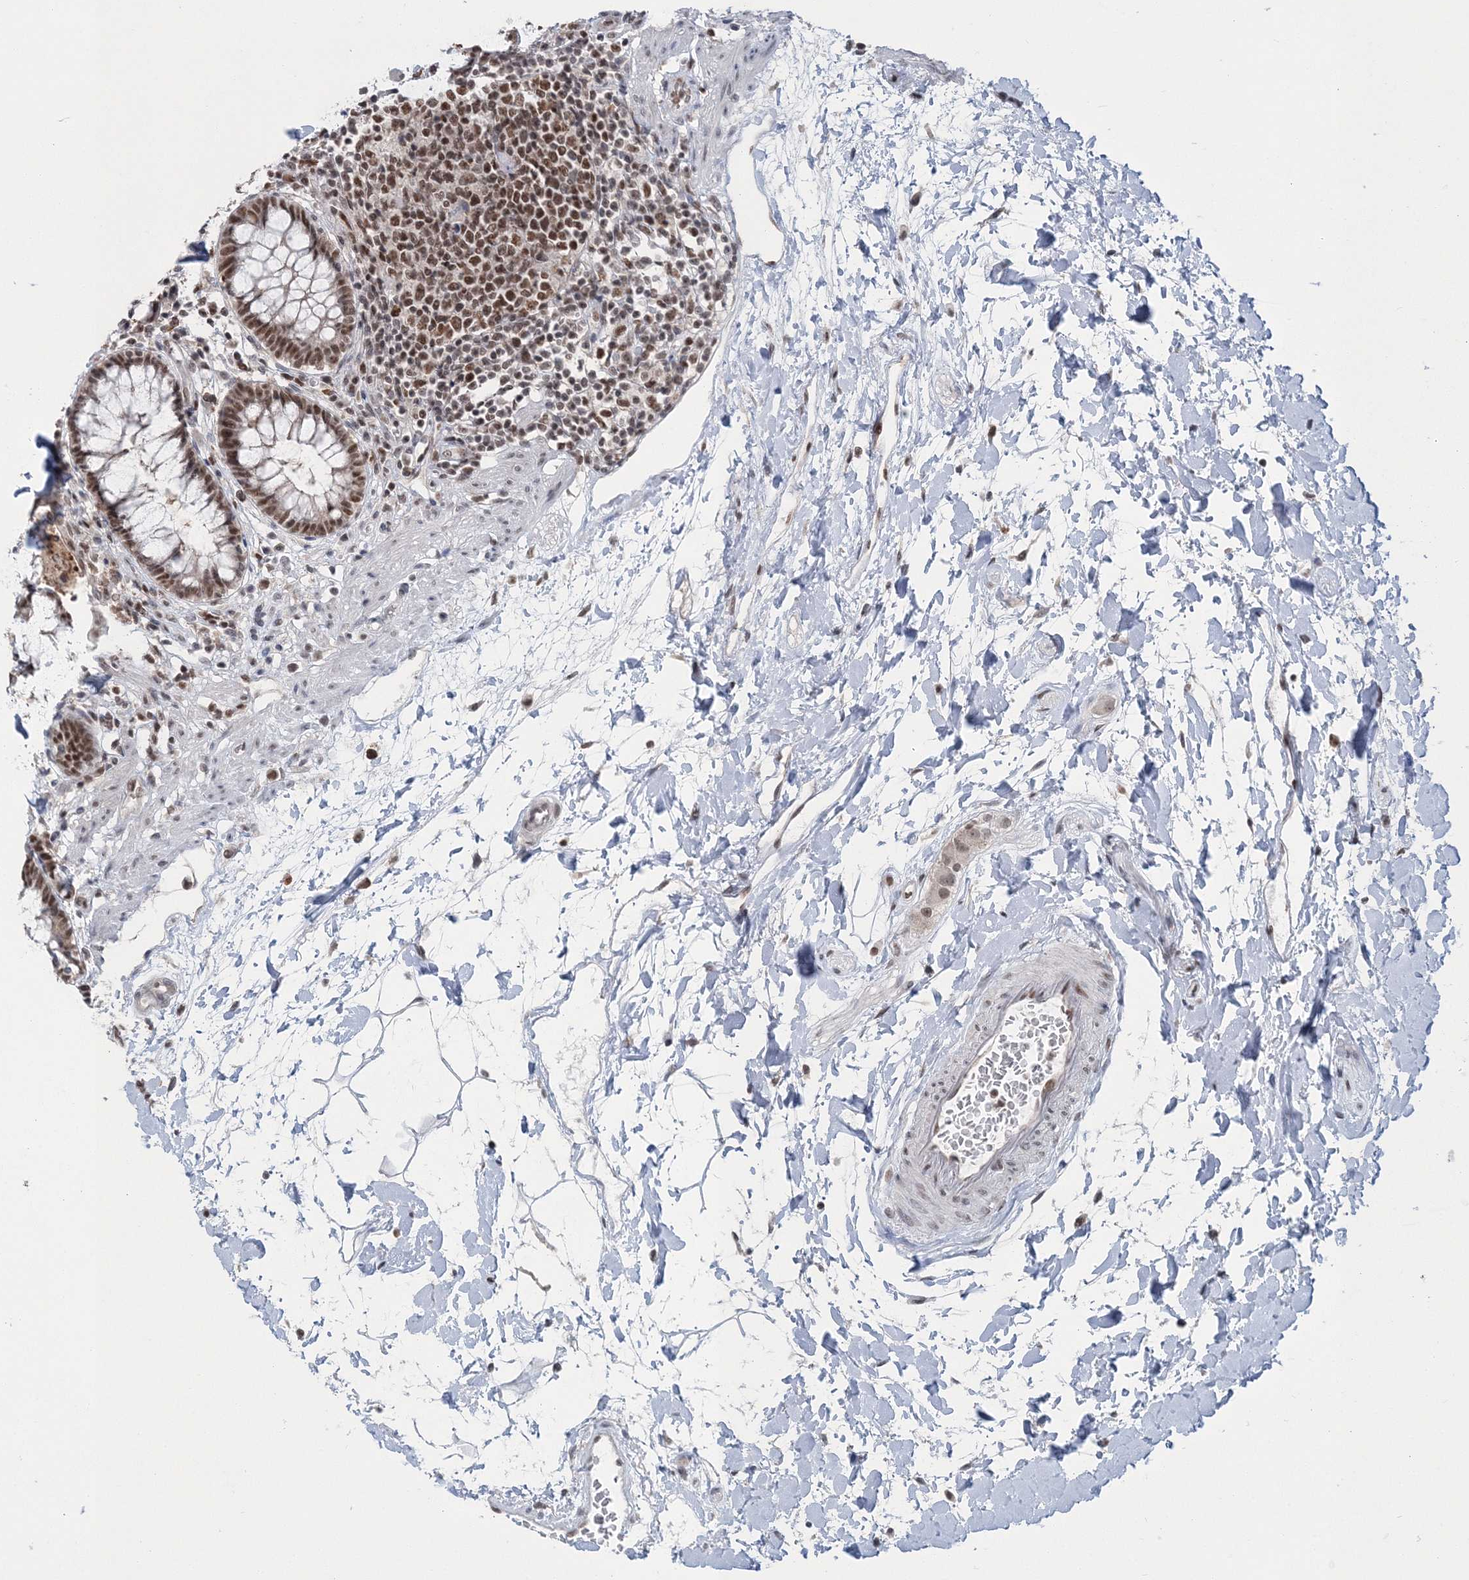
{"staining": {"intensity": "strong", "quantity": ">75%", "location": "nuclear"}, "tissue": "rectum", "cell_type": "Glandular cells", "image_type": "normal", "snomed": [{"axis": "morphology", "description": "Normal tissue, NOS"}, {"axis": "topography", "description": "Rectum"}], "caption": "A brown stain labels strong nuclear staining of a protein in glandular cells of benign human rectum.", "gene": "PDS5A", "patient": {"sex": "male", "age": 64}}